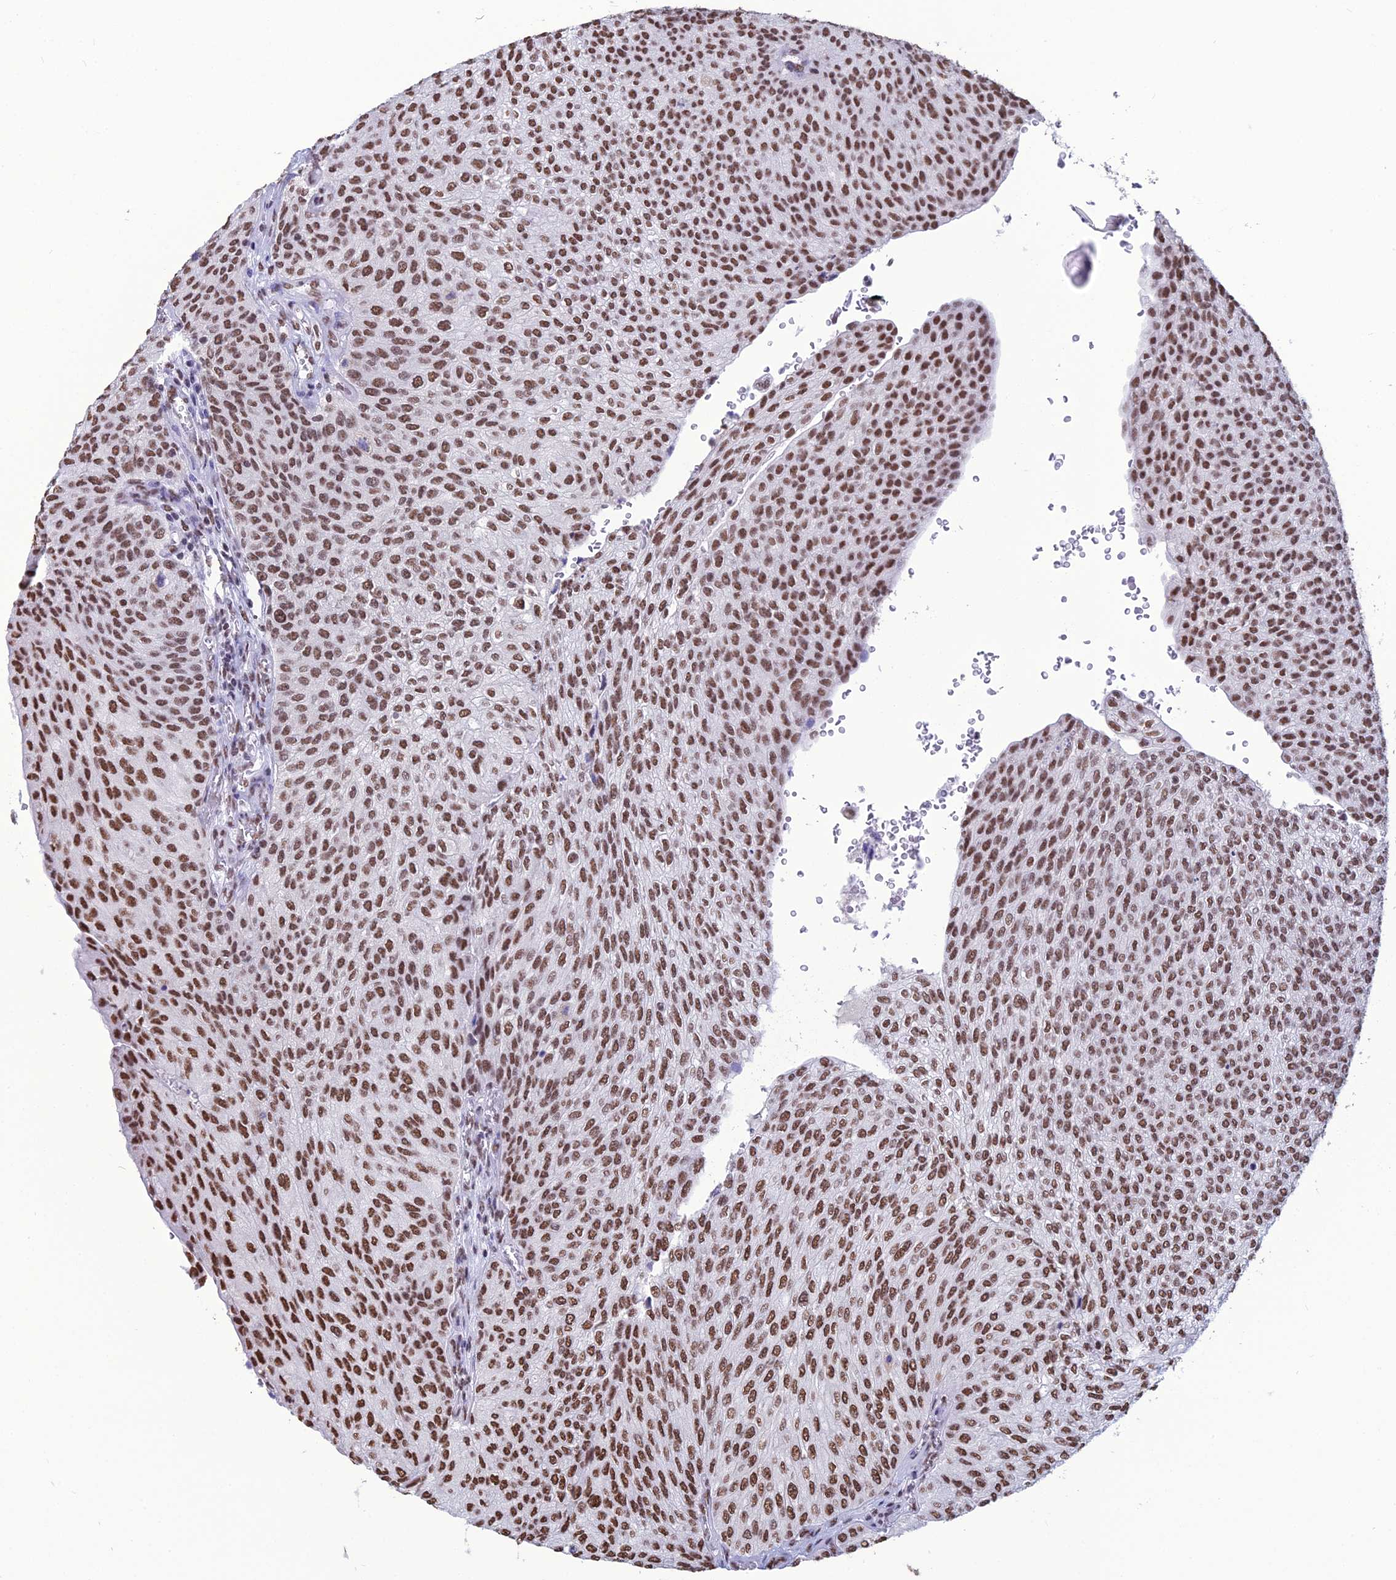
{"staining": {"intensity": "moderate", "quantity": ">75%", "location": "nuclear"}, "tissue": "urothelial cancer", "cell_type": "Tumor cells", "image_type": "cancer", "snomed": [{"axis": "morphology", "description": "Urothelial carcinoma, High grade"}, {"axis": "topography", "description": "Urinary bladder"}], "caption": "Immunohistochemistry (IHC) histopathology image of human urothelial carcinoma (high-grade) stained for a protein (brown), which displays medium levels of moderate nuclear expression in approximately >75% of tumor cells.", "gene": "PRAMEF12", "patient": {"sex": "female", "age": 79}}